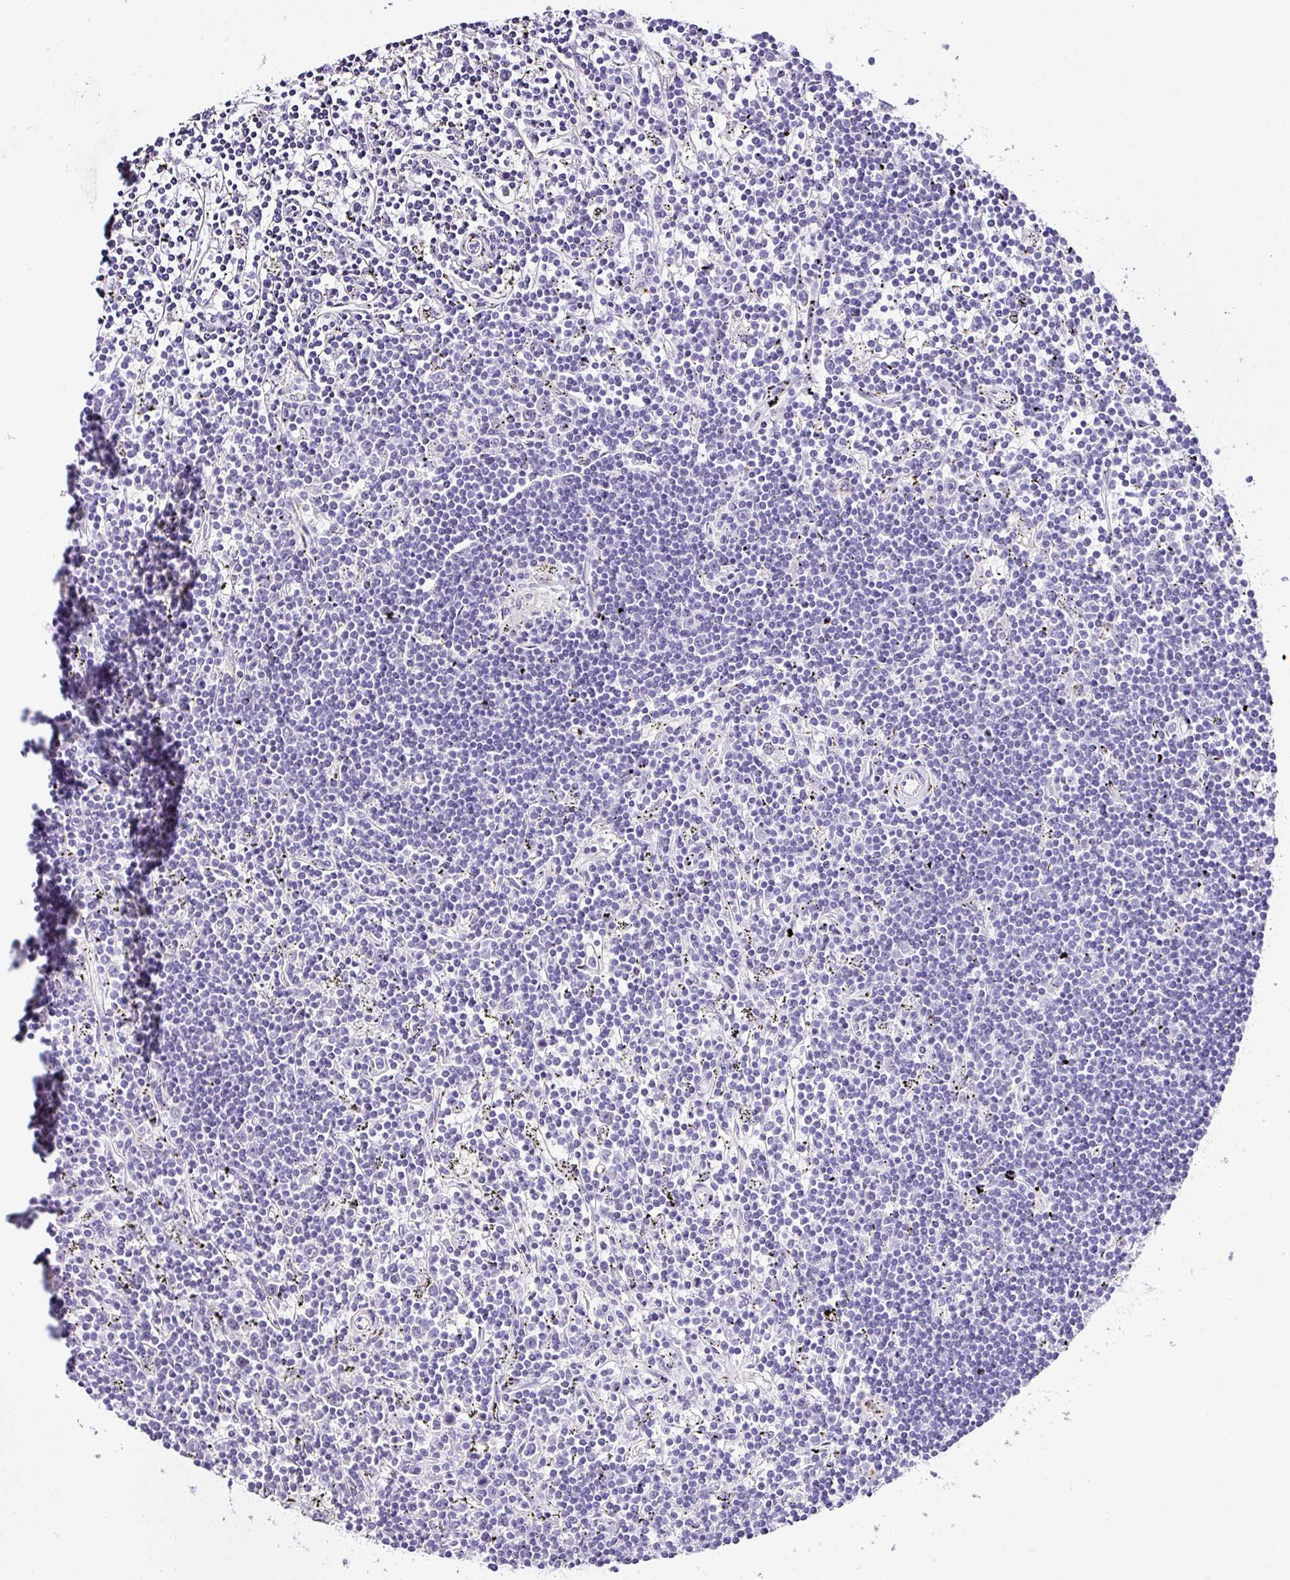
{"staining": {"intensity": "negative", "quantity": "none", "location": "none"}, "tissue": "lymphoma", "cell_type": "Tumor cells", "image_type": "cancer", "snomed": [{"axis": "morphology", "description": "Malignant lymphoma, non-Hodgkin's type, Low grade"}, {"axis": "topography", "description": "Spleen"}], "caption": "Human lymphoma stained for a protein using IHC demonstrates no expression in tumor cells.", "gene": "NAPSA", "patient": {"sex": "male", "age": 76}}